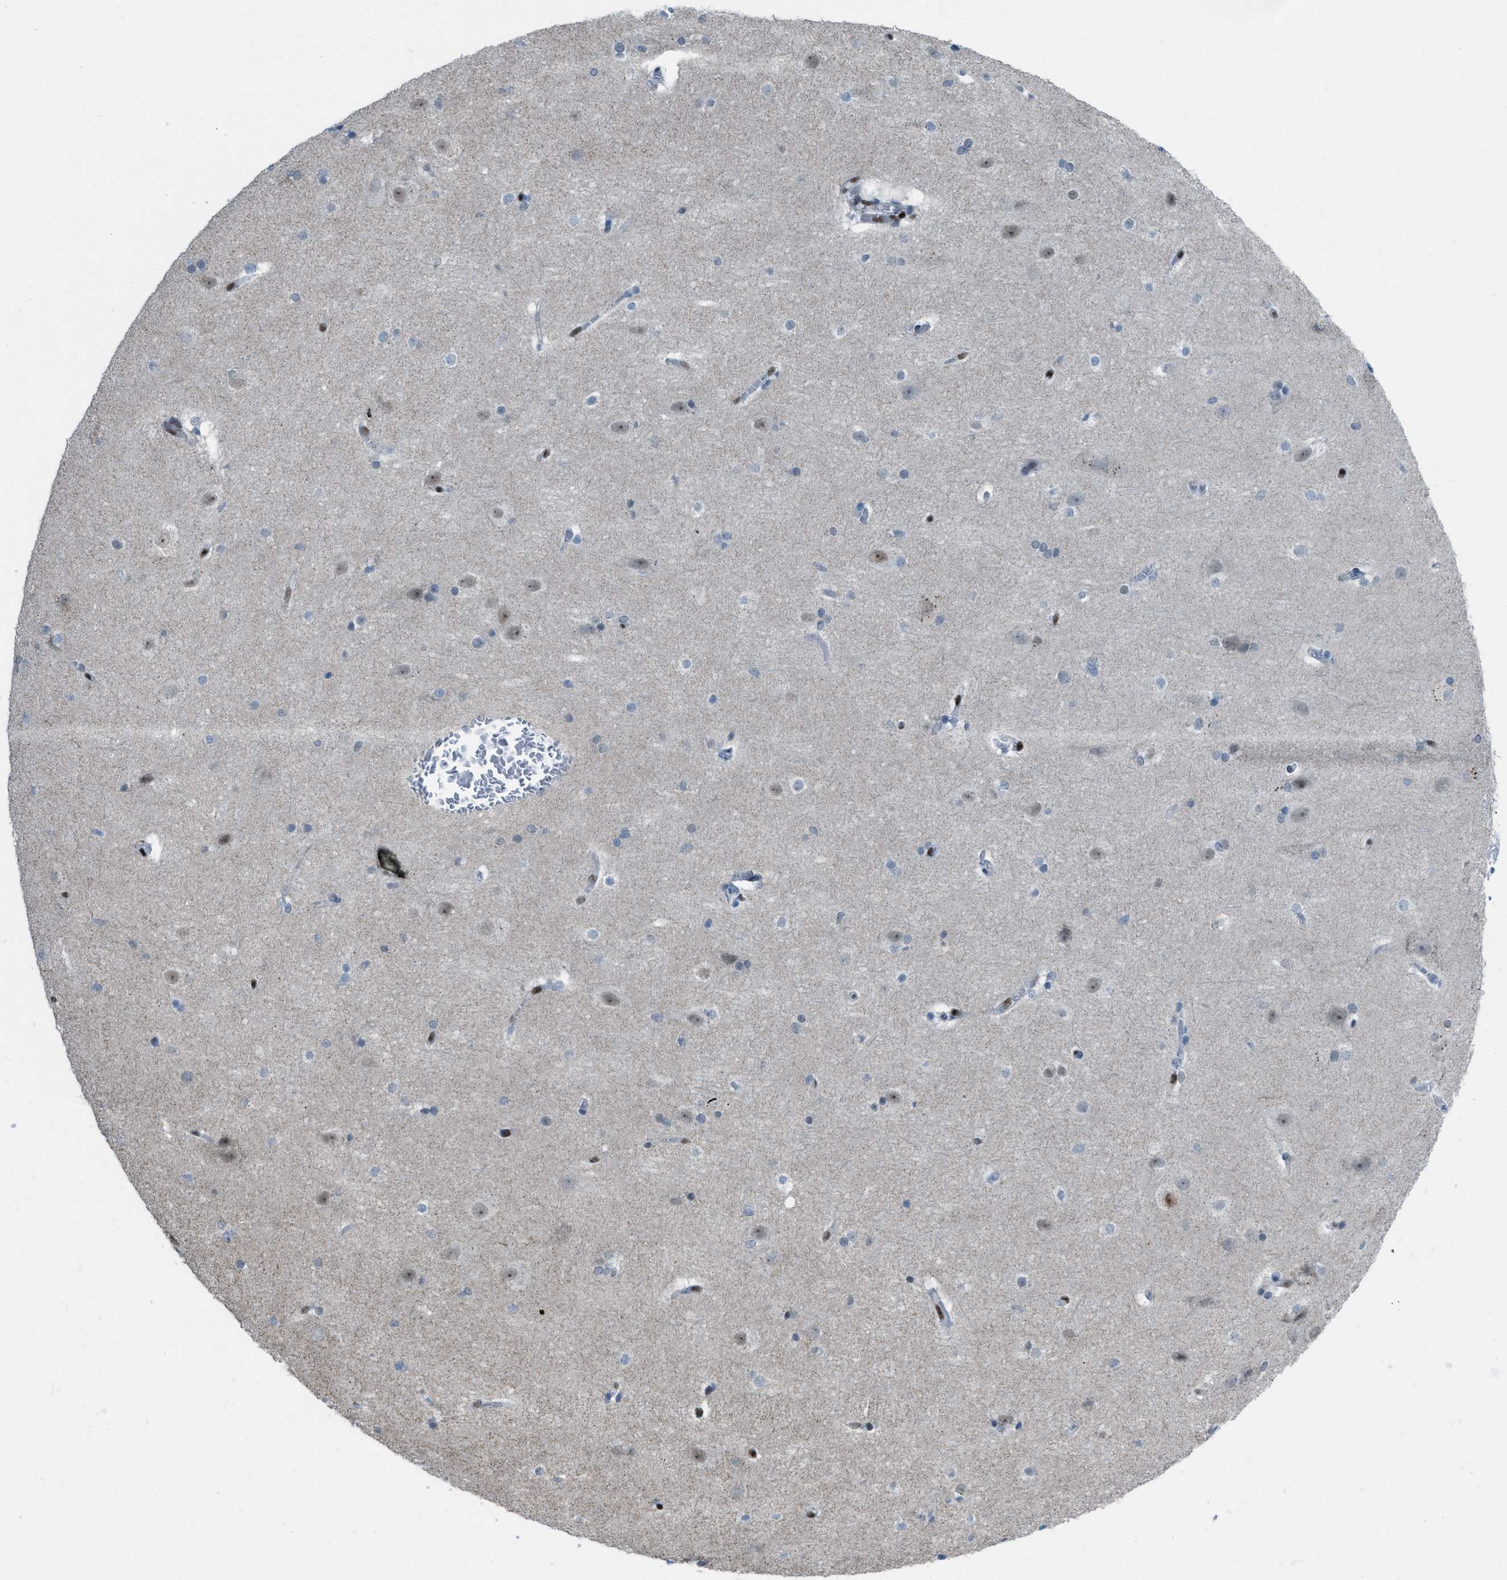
{"staining": {"intensity": "moderate", "quantity": ">75%", "location": "nuclear"}, "tissue": "cerebral cortex", "cell_type": "Endothelial cells", "image_type": "normal", "snomed": [{"axis": "morphology", "description": "Normal tissue, NOS"}, {"axis": "topography", "description": "Cerebral cortex"}, {"axis": "topography", "description": "Hippocampus"}], "caption": "A histopathology image of human cerebral cortex stained for a protein reveals moderate nuclear brown staining in endothelial cells. (Stains: DAB (3,3'-diaminobenzidine) in brown, nuclei in blue, Microscopy: brightfield microscopy at high magnification).", "gene": "SLFN5", "patient": {"sex": "female", "age": 19}}